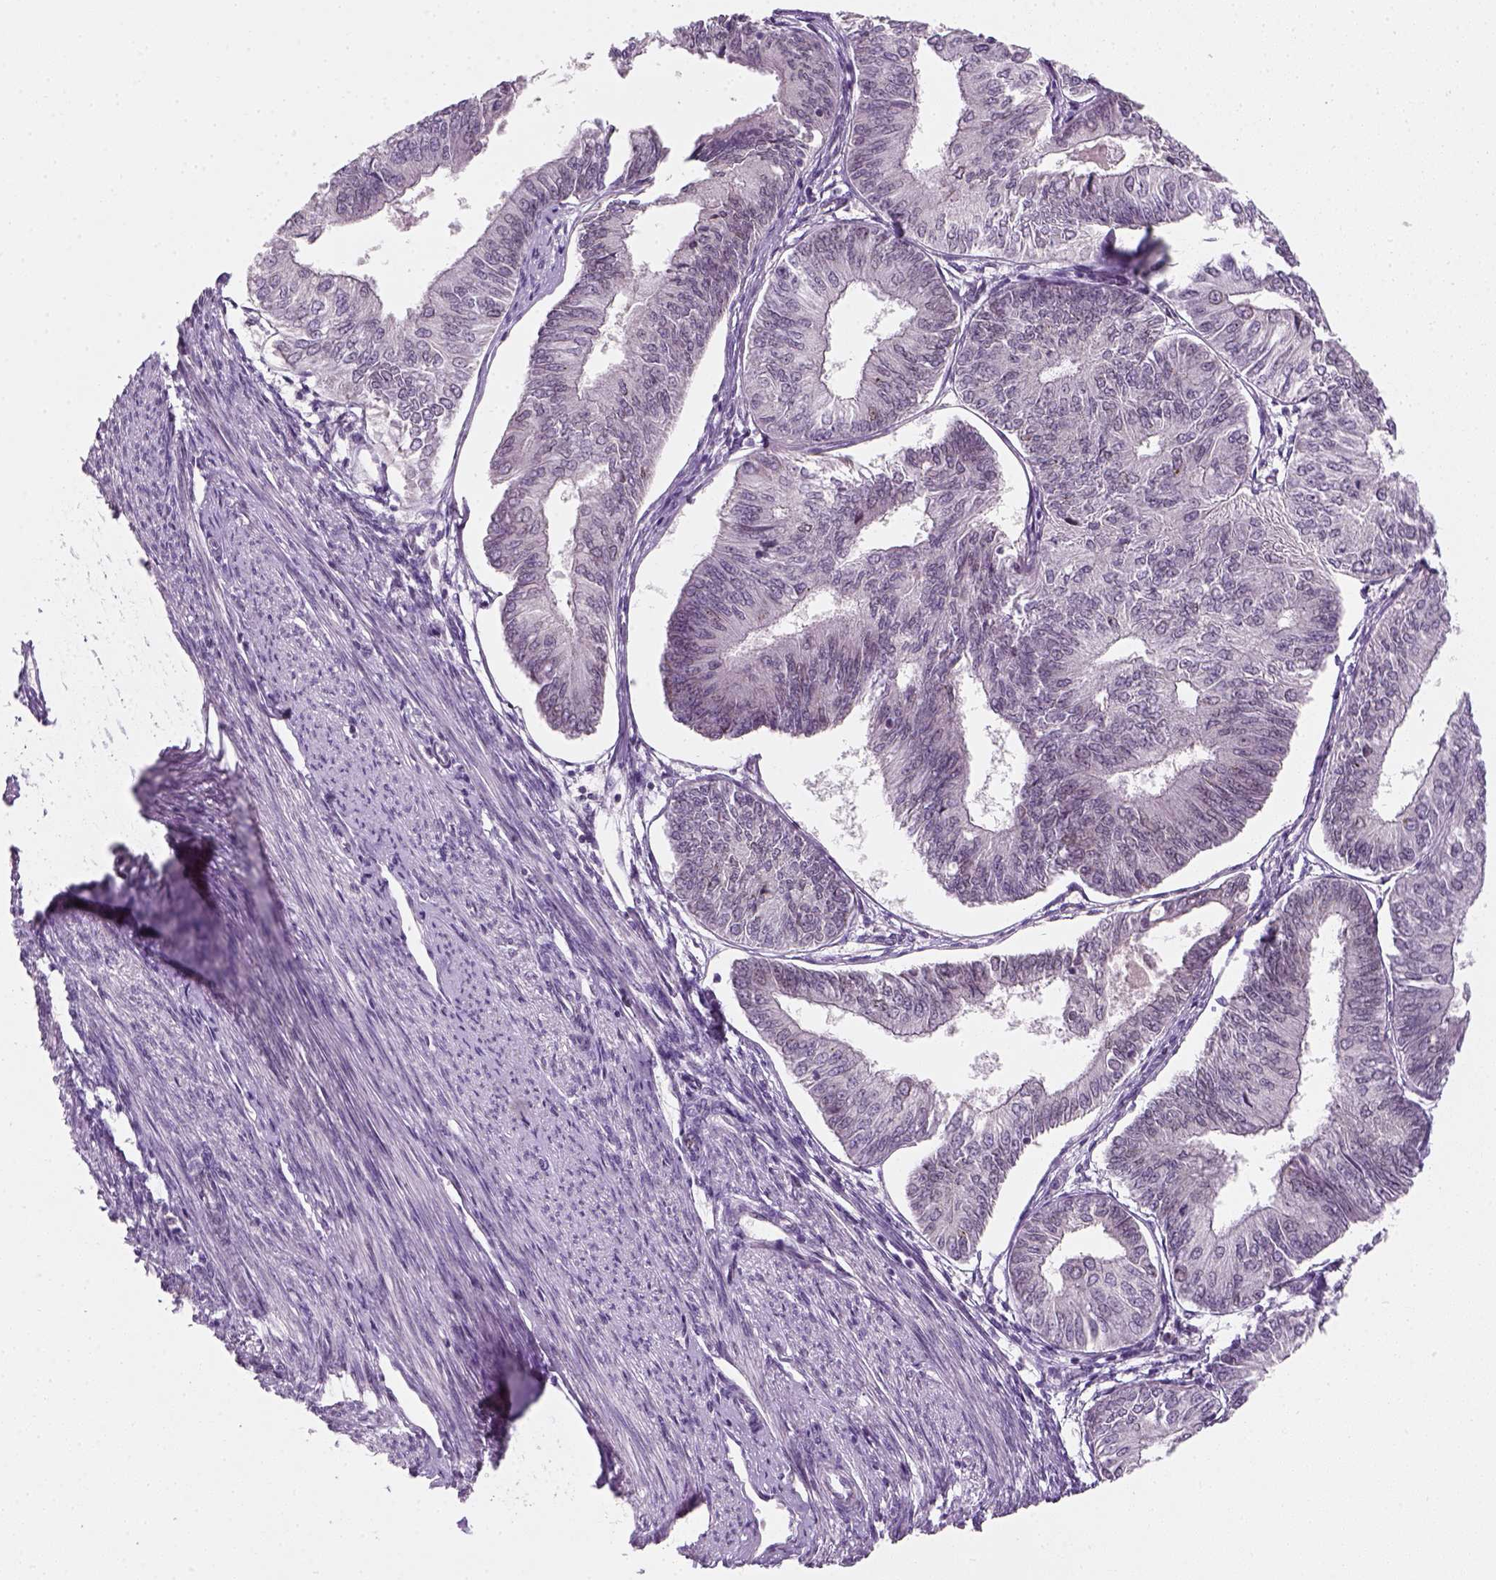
{"staining": {"intensity": "negative", "quantity": "none", "location": "none"}, "tissue": "endometrial cancer", "cell_type": "Tumor cells", "image_type": "cancer", "snomed": [{"axis": "morphology", "description": "Adenocarcinoma, NOS"}, {"axis": "topography", "description": "Endometrium"}], "caption": "Tumor cells are negative for brown protein staining in adenocarcinoma (endometrial).", "gene": "TP53", "patient": {"sex": "female", "age": 58}}